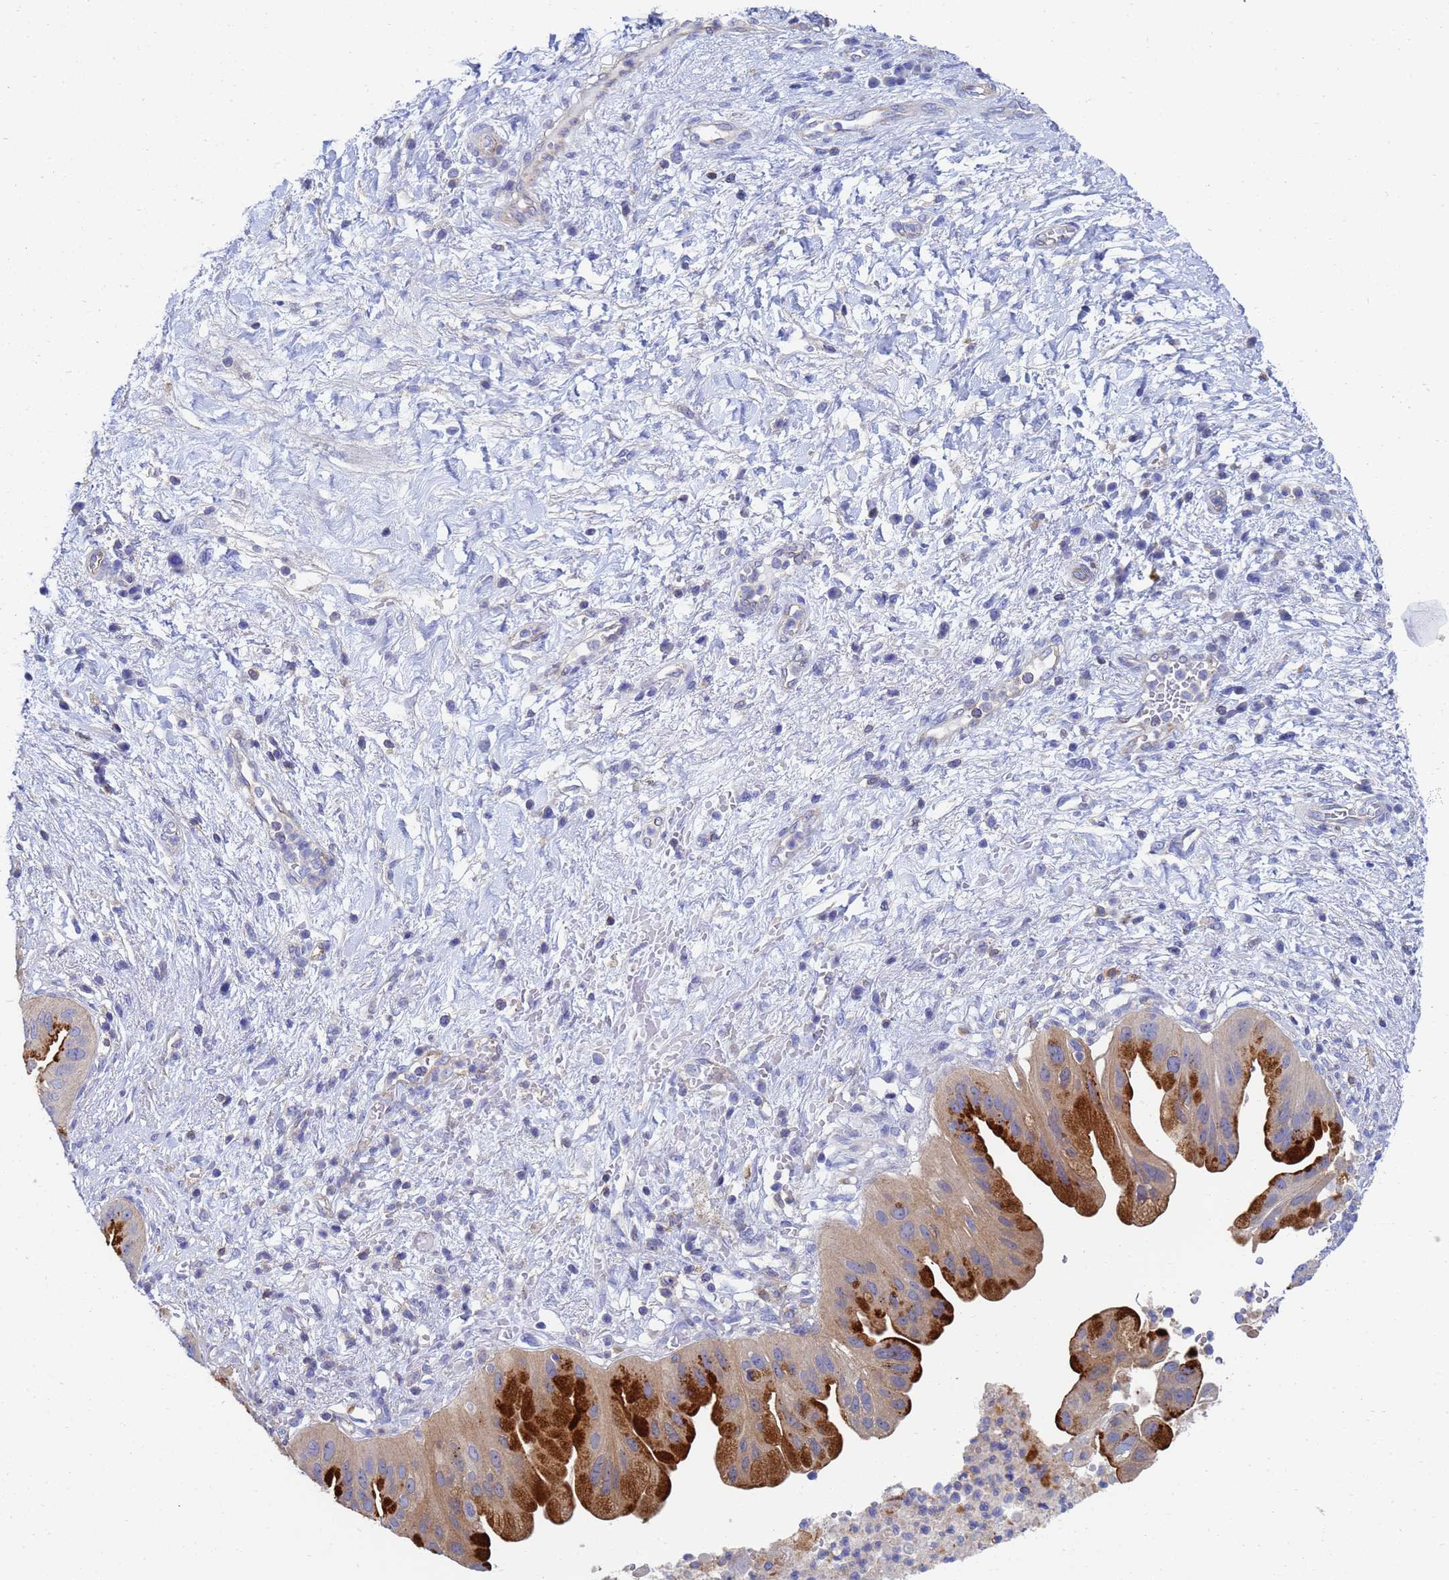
{"staining": {"intensity": "strong", "quantity": "25%-75%", "location": "cytoplasmic/membranous"}, "tissue": "pancreatic cancer", "cell_type": "Tumor cells", "image_type": "cancer", "snomed": [{"axis": "morphology", "description": "Adenocarcinoma, NOS"}, {"axis": "topography", "description": "Pancreas"}], "caption": "Human pancreatic cancer stained for a protein (brown) reveals strong cytoplasmic/membranous positive positivity in about 25%-75% of tumor cells.", "gene": "GCHFR", "patient": {"sex": "male", "age": 68}}